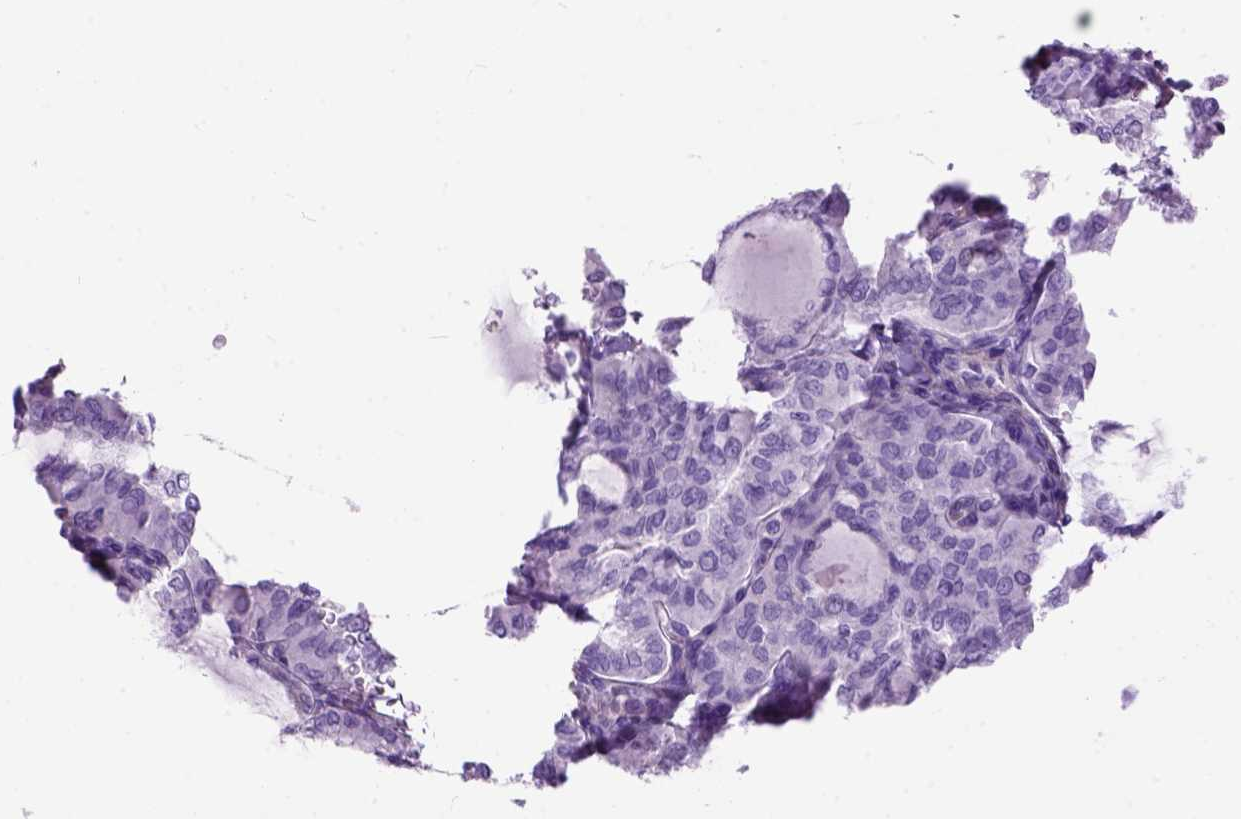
{"staining": {"intensity": "negative", "quantity": "none", "location": "none"}, "tissue": "thyroid cancer", "cell_type": "Tumor cells", "image_type": "cancer", "snomed": [{"axis": "morphology", "description": "Papillary adenocarcinoma, NOS"}, {"axis": "topography", "description": "Thyroid gland"}], "caption": "This is an IHC micrograph of thyroid papillary adenocarcinoma. There is no positivity in tumor cells.", "gene": "MAPT", "patient": {"sex": "male", "age": 20}}